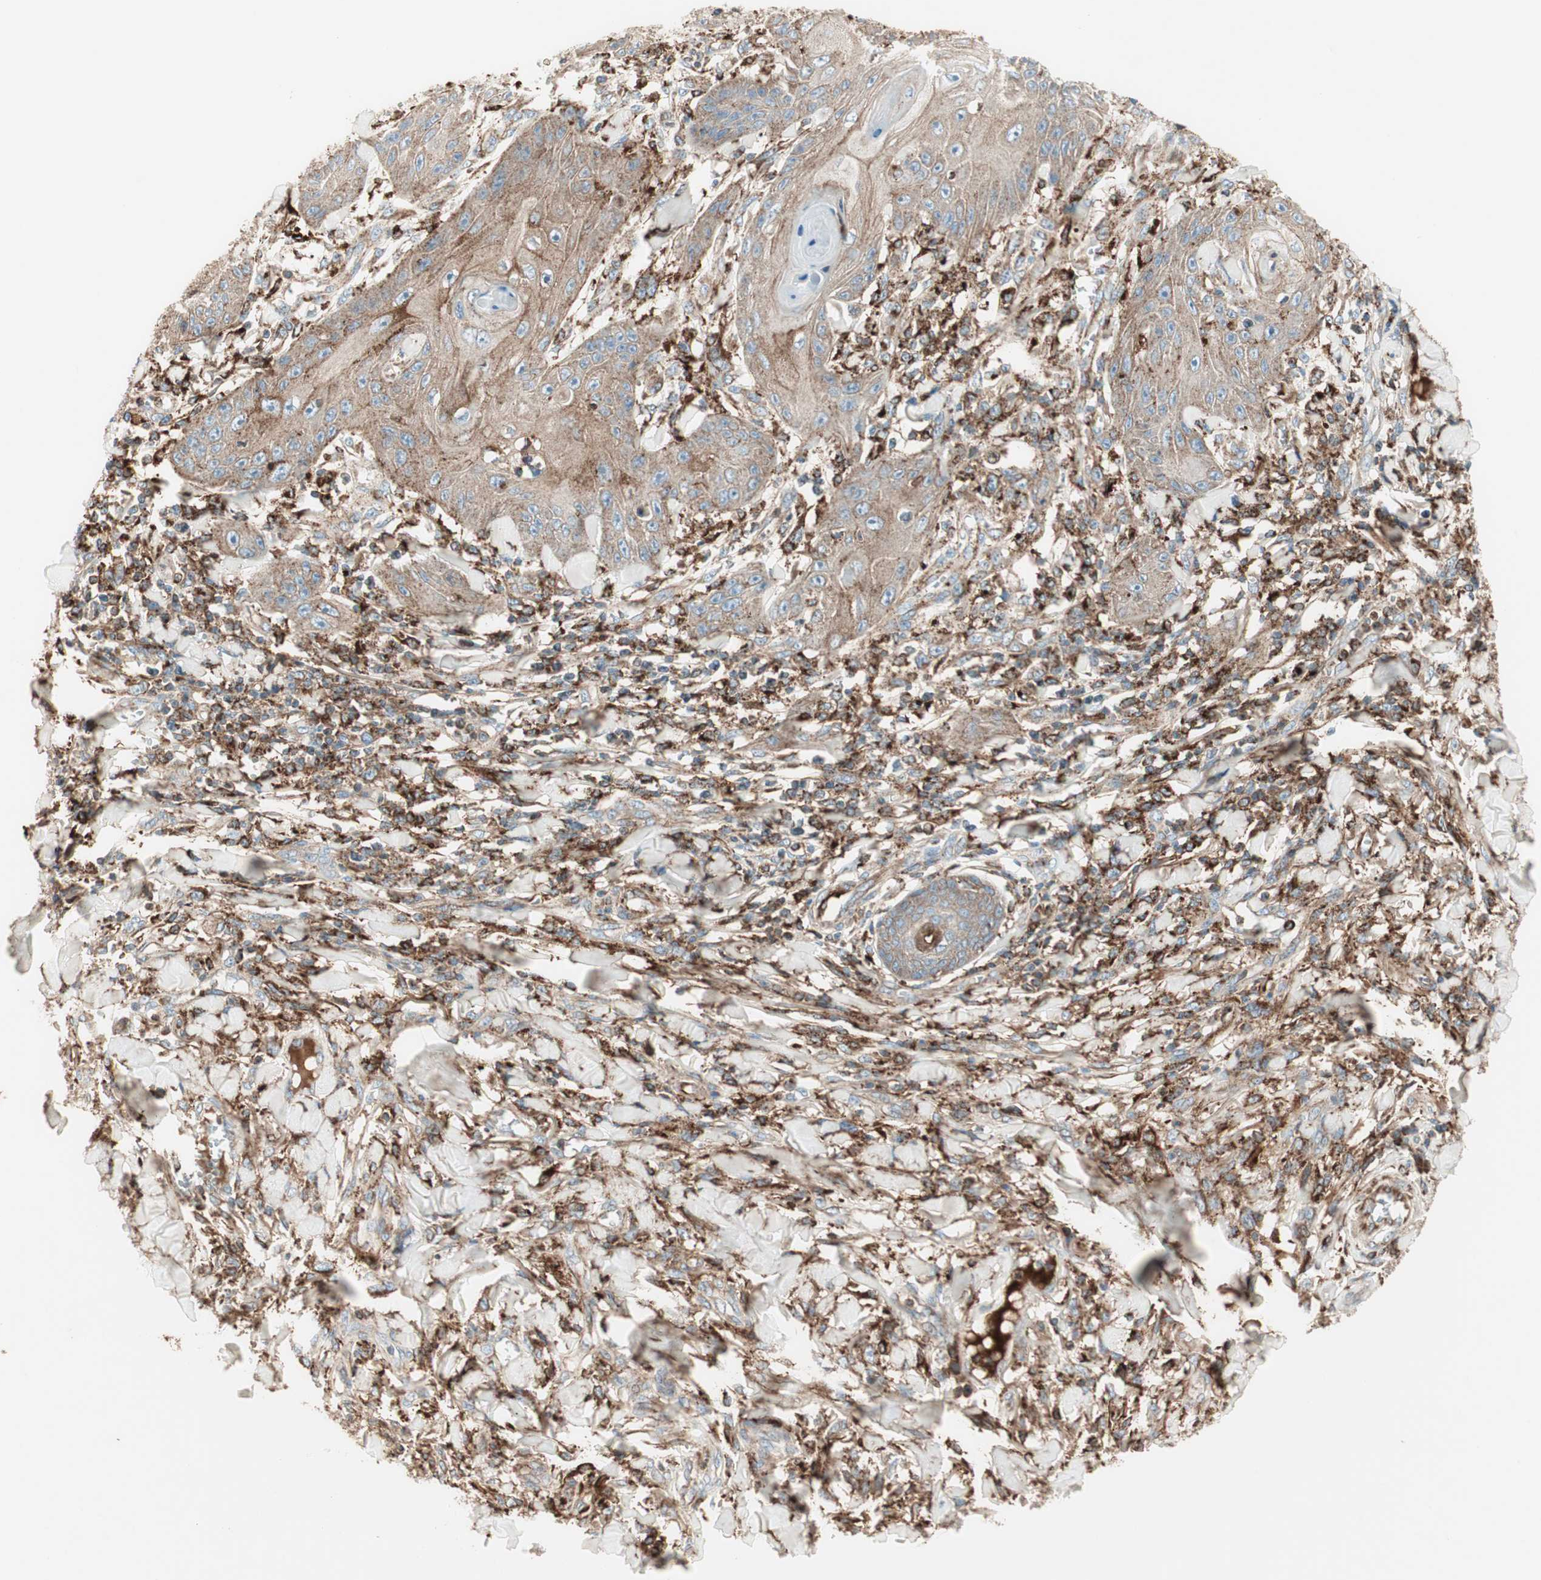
{"staining": {"intensity": "weak", "quantity": ">75%", "location": "cytoplasmic/membranous"}, "tissue": "skin cancer", "cell_type": "Tumor cells", "image_type": "cancer", "snomed": [{"axis": "morphology", "description": "Squamous cell carcinoma, NOS"}, {"axis": "topography", "description": "Skin"}], "caption": "Skin cancer tissue demonstrates weak cytoplasmic/membranous positivity in about >75% of tumor cells", "gene": "ATP6V1G1", "patient": {"sex": "female", "age": 78}}